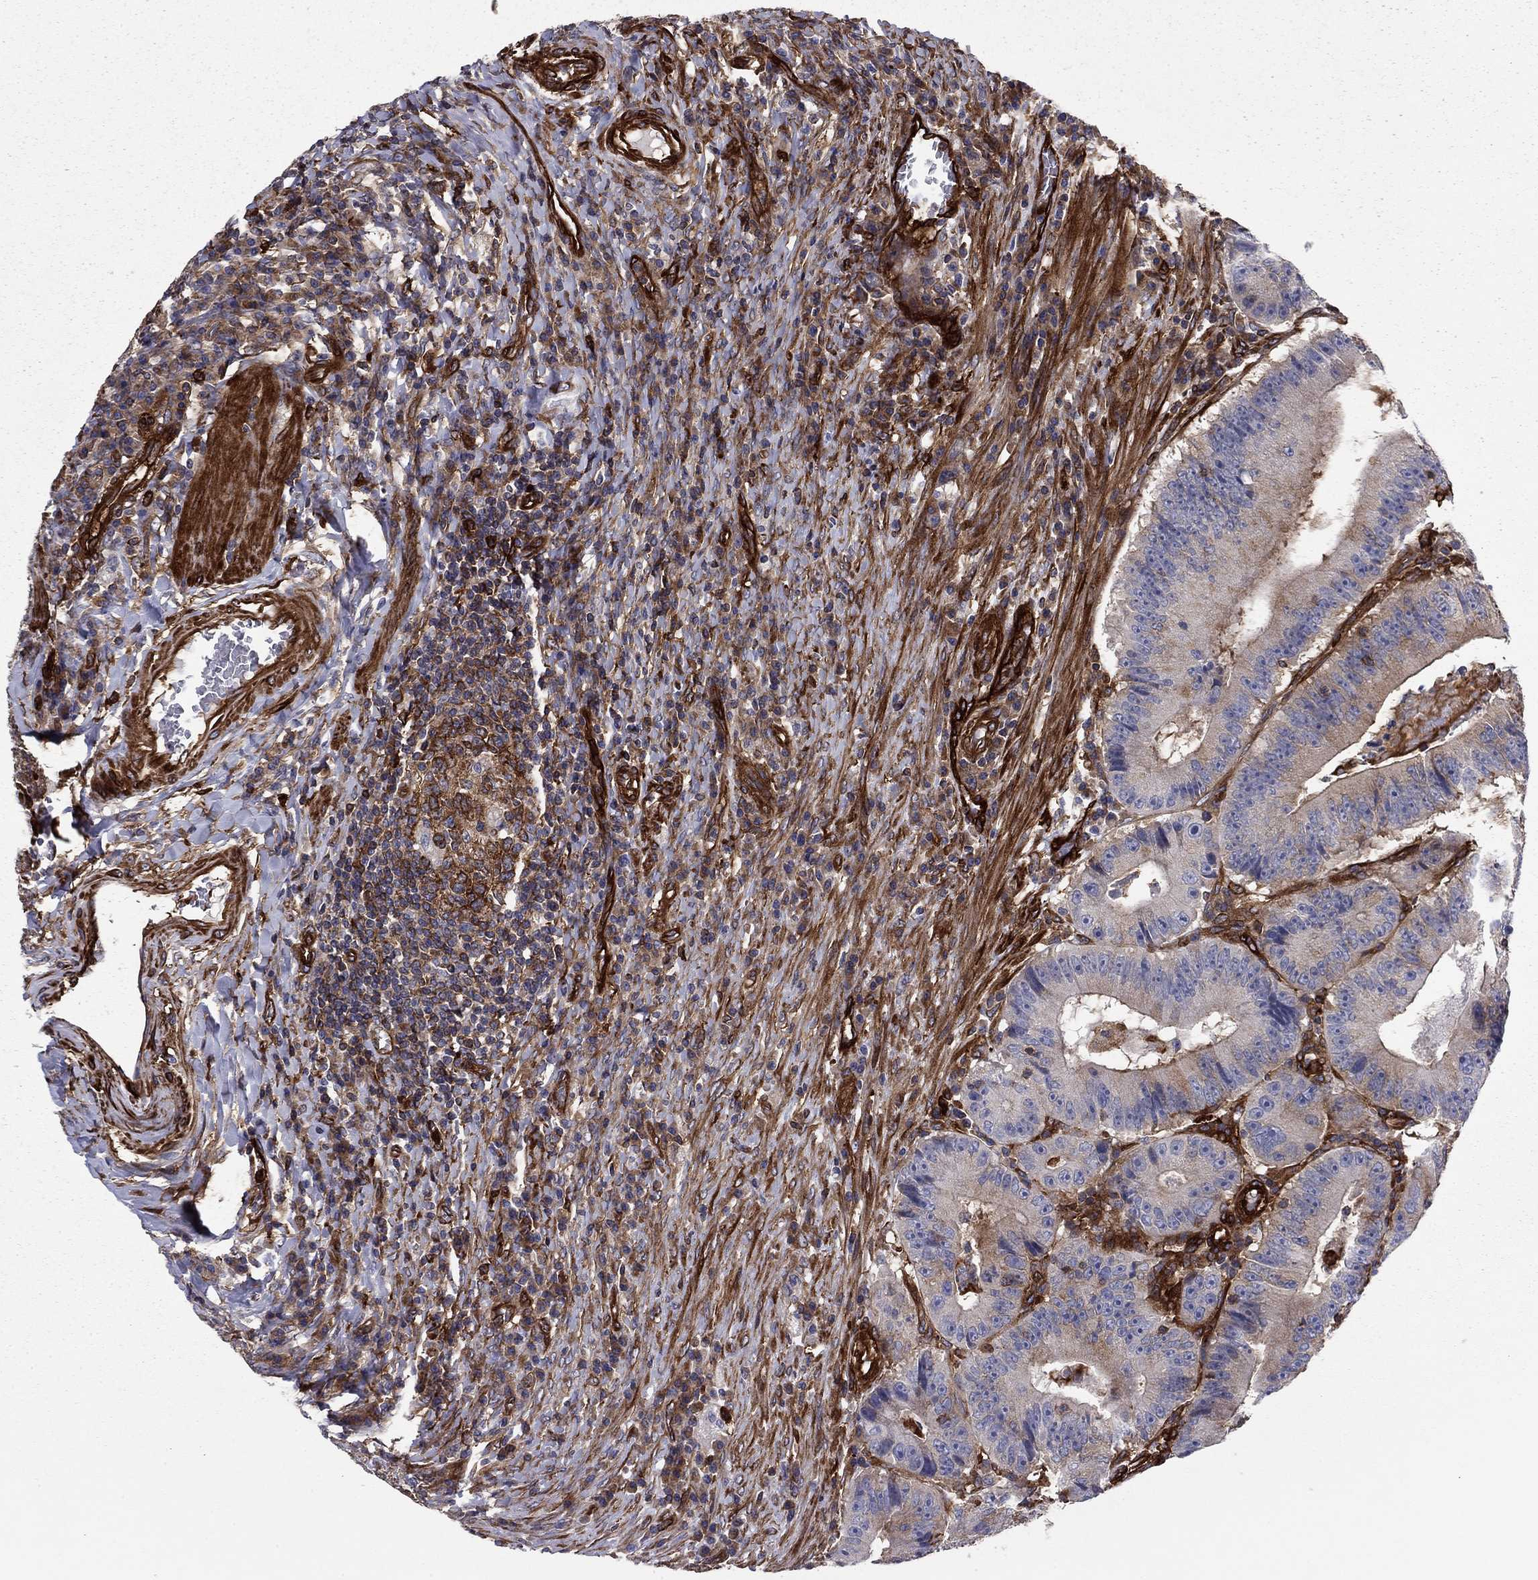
{"staining": {"intensity": "weak", "quantity": "25%-75%", "location": "cytoplasmic/membranous"}, "tissue": "colorectal cancer", "cell_type": "Tumor cells", "image_type": "cancer", "snomed": [{"axis": "morphology", "description": "Adenocarcinoma, NOS"}, {"axis": "topography", "description": "Colon"}], "caption": "Brown immunohistochemical staining in colorectal cancer (adenocarcinoma) demonstrates weak cytoplasmic/membranous staining in approximately 25%-75% of tumor cells.", "gene": "EHBP1L1", "patient": {"sex": "female", "age": 86}}